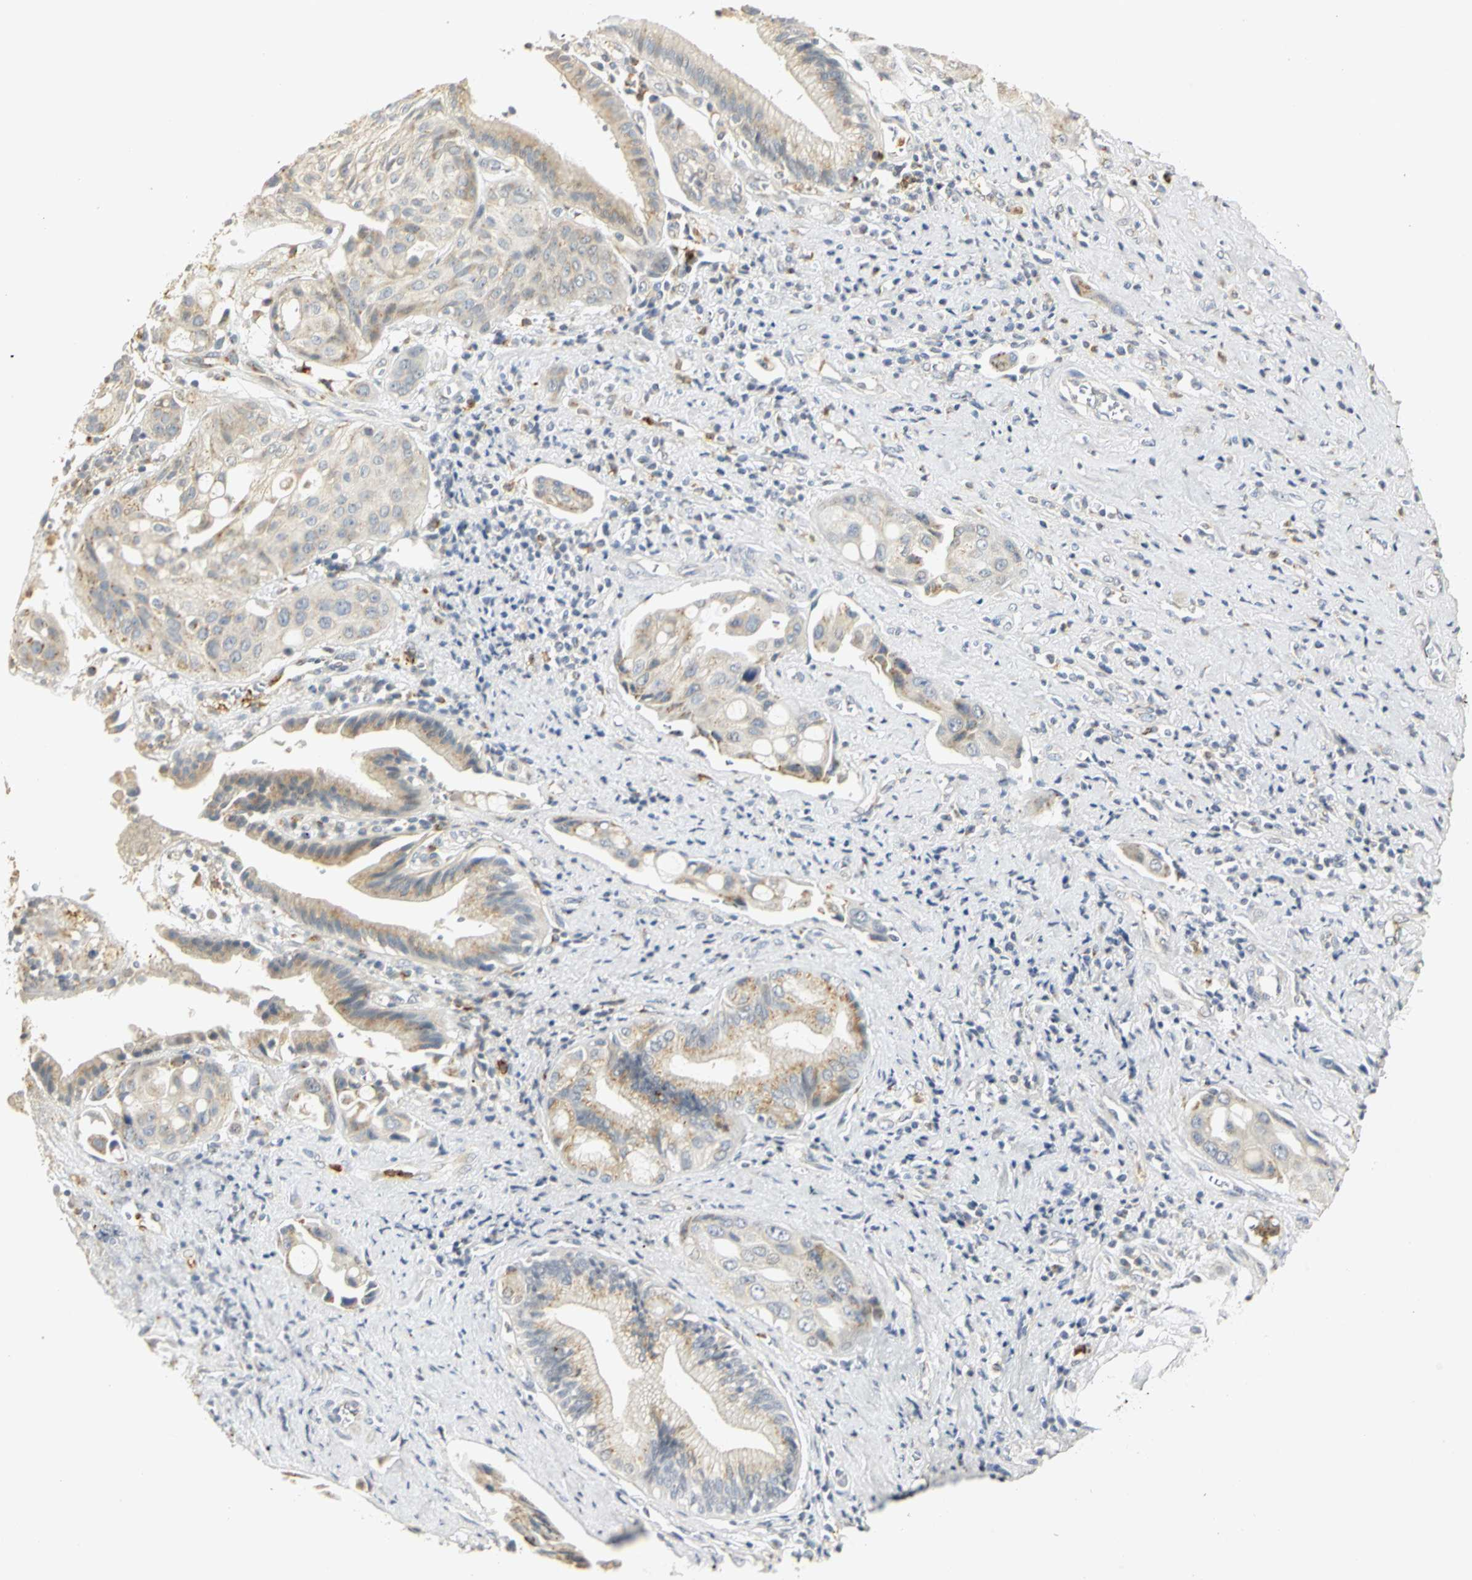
{"staining": {"intensity": "weak", "quantity": "25%-75%", "location": "cytoplasmic/membranous"}, "tissue": "pancreatic cancer", "cell_type": "Tumor cells", "image_type": "cancer", "snomed": [{"axis": "morphology", "description": "Adenocarcinoma, NOS"}, {"axis": "topography", "description": "Pancreas"}], "caption": "Human adenocarcinoma (pancreatic) stained with a protein marker shows weak staining in tumor cells.", "gene": "TM9SF2", "patient": {"sex": "female", "age": 60}}